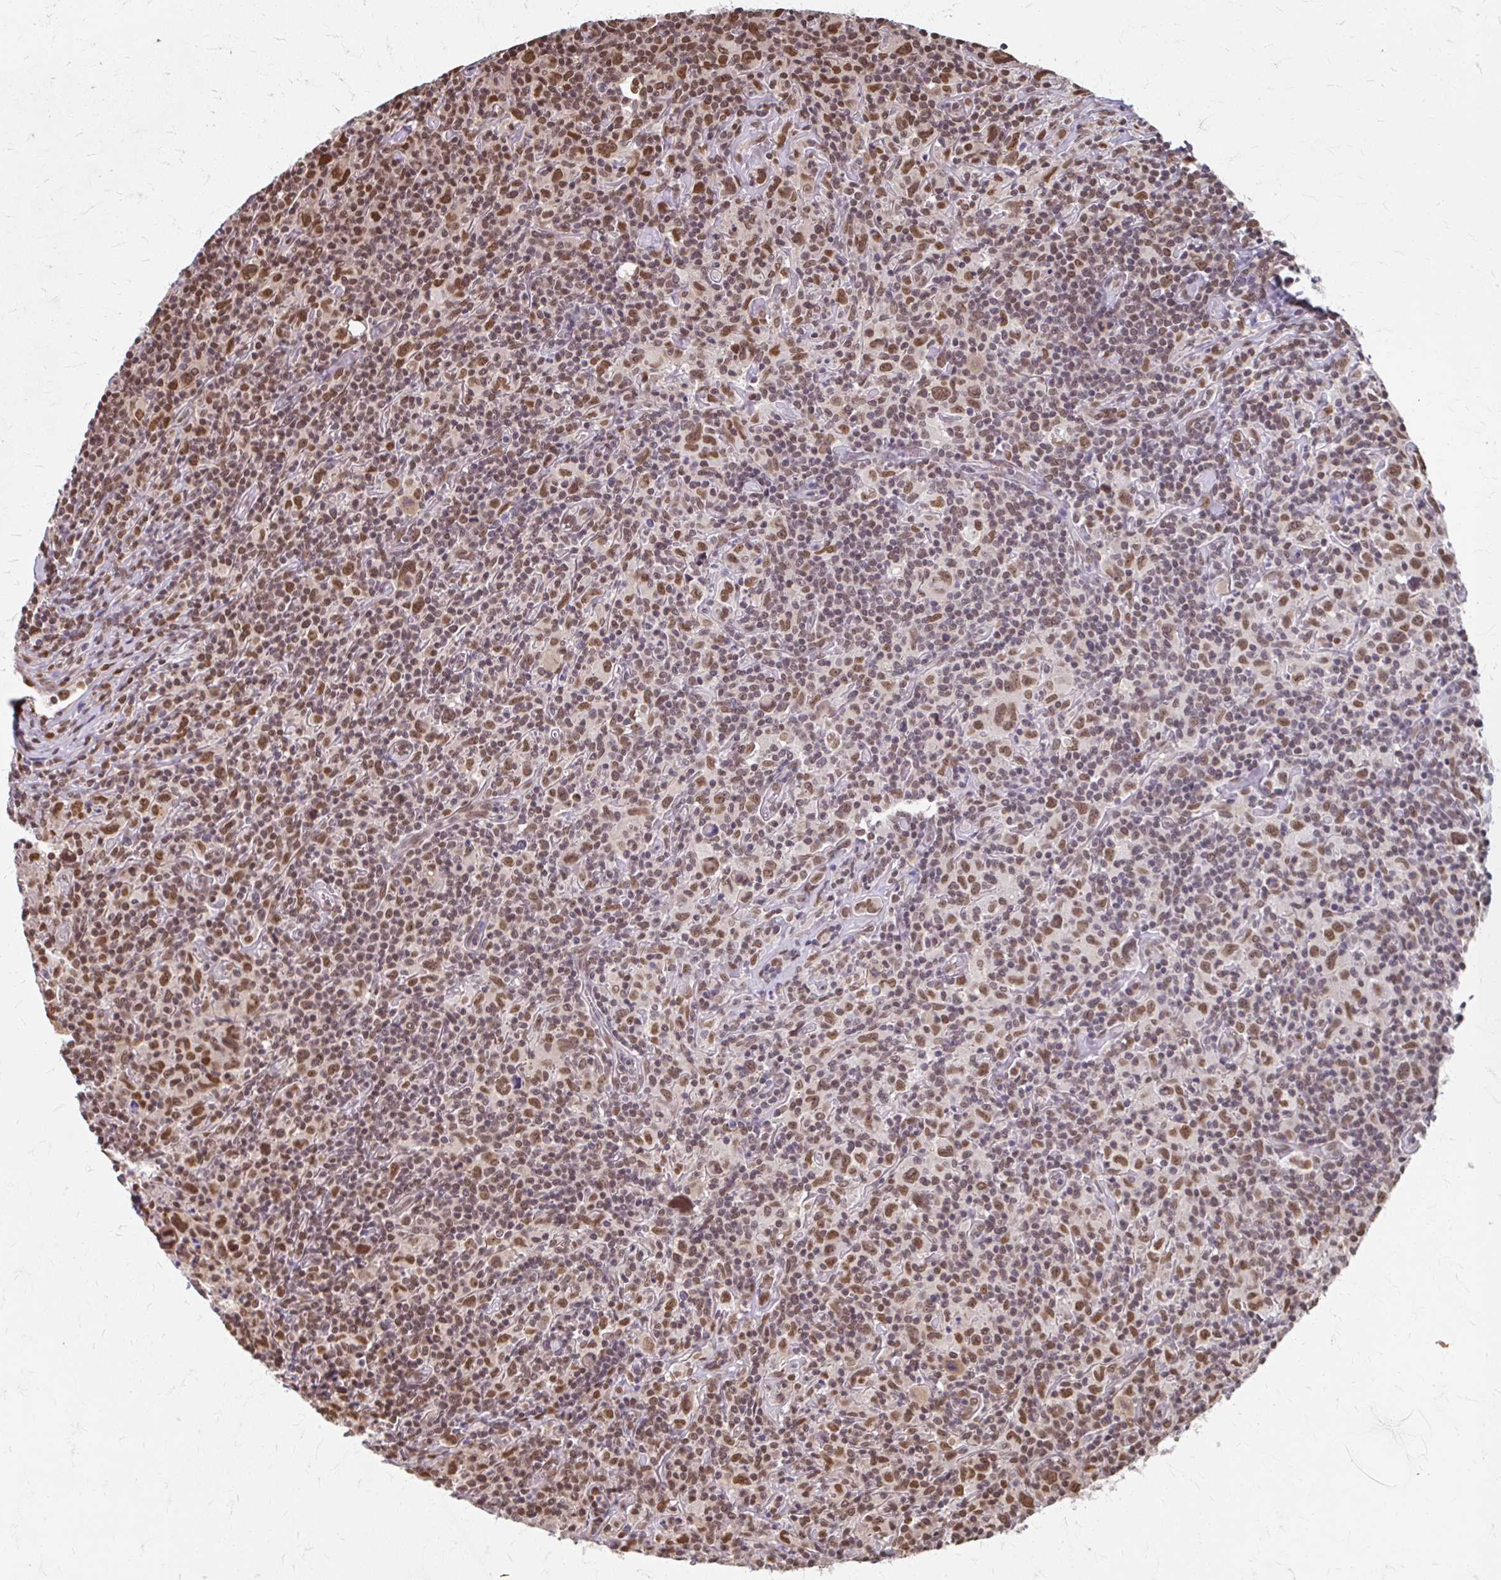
{"staining": {"intensity": "moderate", "quantity": ">75%", "location": "nuclear"}, "tissue": "lymphoma", "cell_type": "Tumor cells", "image_type": "cancer", "snomed": [{"axis": "morphology", "description": "Hodgkin's disease, NOS"}, {"axis": "topography", "description": "Lymph node"}], "caption": "Immunohistochemistry (IHC) photomicrograph of human Hodgkin's disease stained for a protein (brown), which shows medium levels of moderate nuclear positivity in approximately >75% of tumor cells.", "gene": "XPO1", "patient": {"sex": "female", "age": 18}}